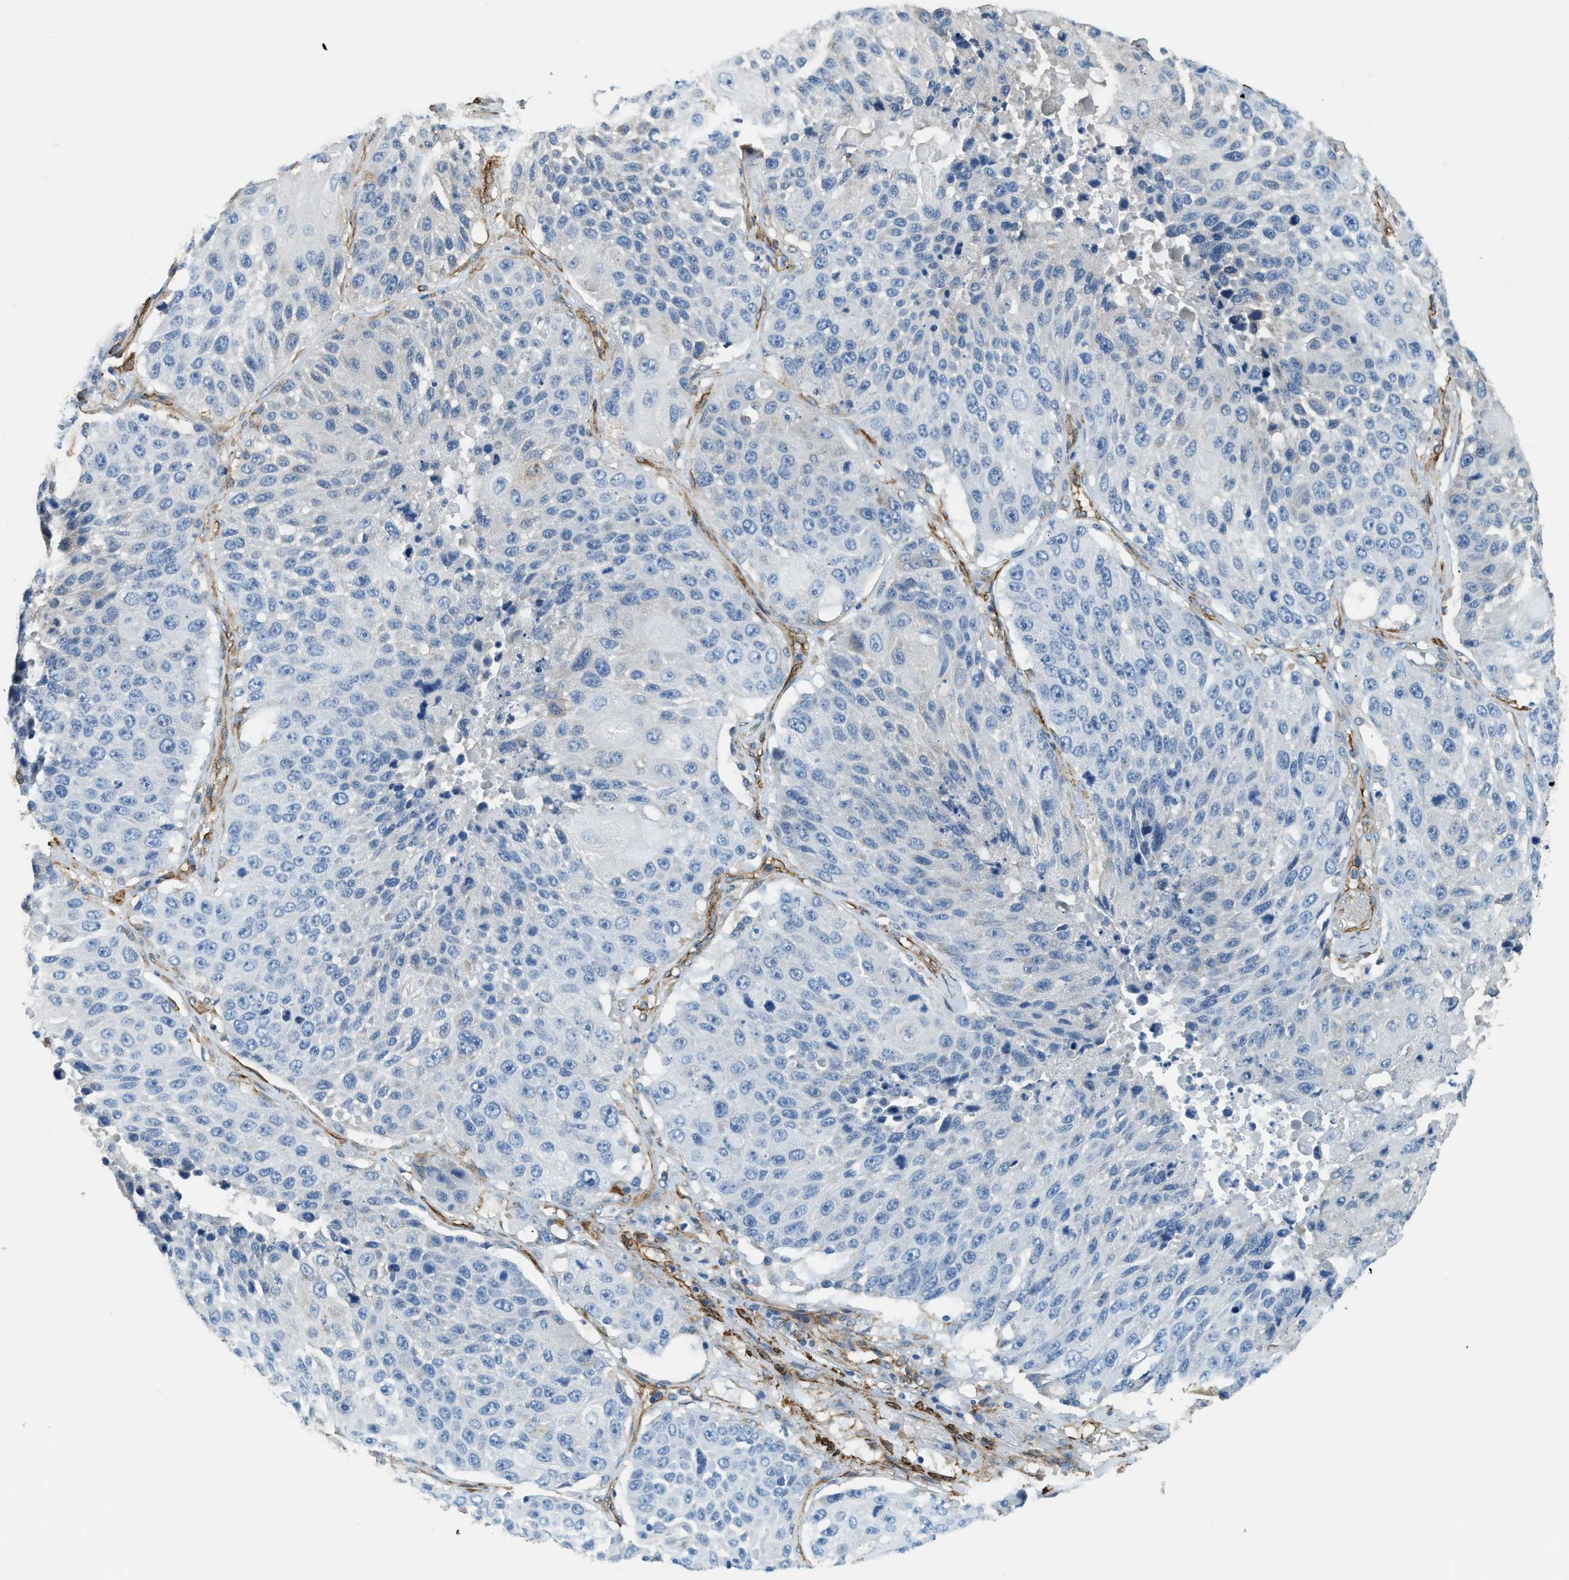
{"staining": {"intensity": "negative", "quantity": "none", "location": "none"}, "tissue": "lung cancer", "cell_type": "Tumor cells", "image_type": "cancer", "snomed": [{"axis": "morphology", "description": "Squamous cell carcinoma, NOS"}, {"axis": "topography", "description": "Lung"}], "caption": "This is an IHC image of squamous cell carcinoma (lung). There is no positivity in tumor cells.", "gene": "TMEM43", "patient": {"sex": "male", "age": 61}}